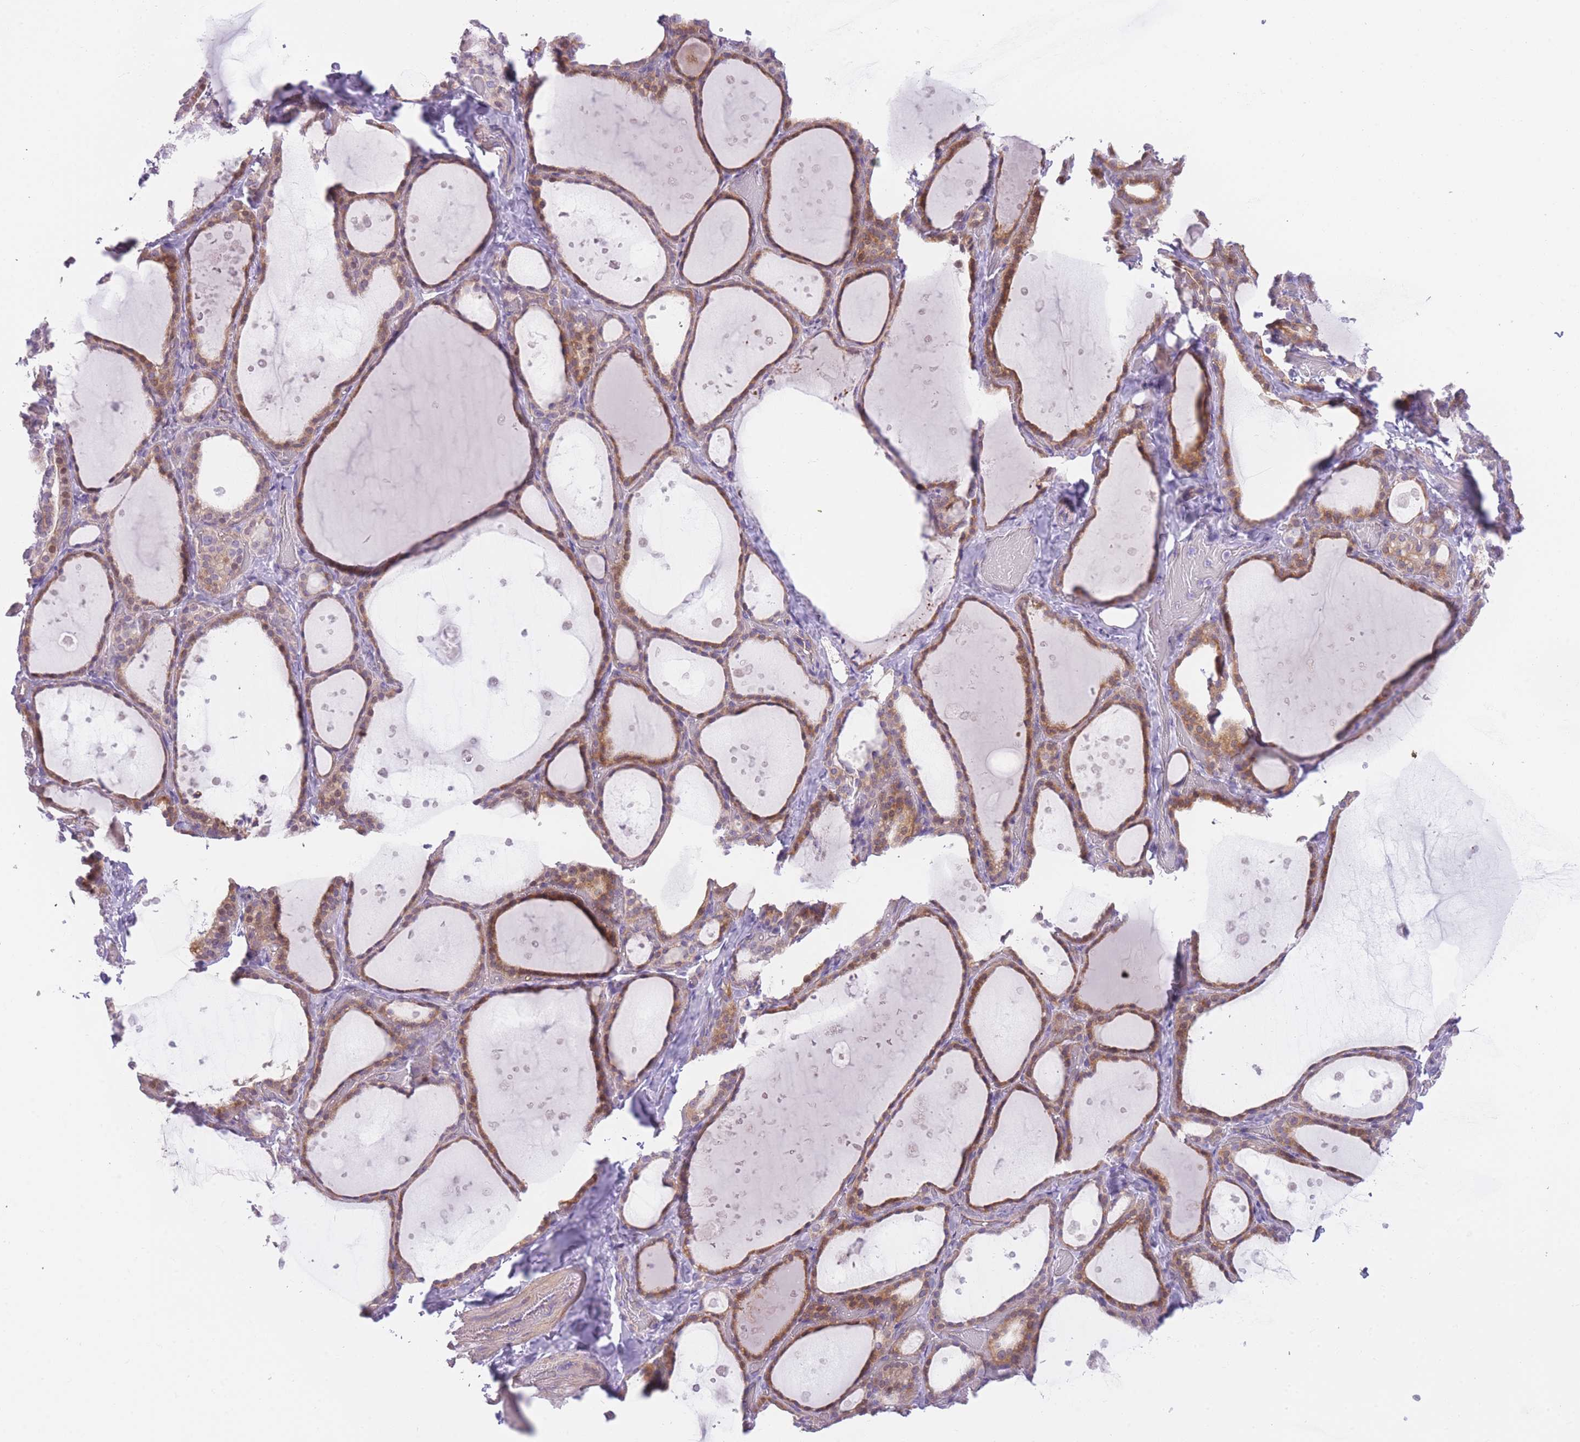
{"staining": {"intensity": "weak", "quantity": "<25%", "location": "cytoplasmic/membranous"}, "tissue": "thyroid gland", "cell_type": "Glandular cells", "image_type": "normal", "snomed": [{"axis": "morphology", "description": "Normal tissue, NOS"}, {"axis": "topography", "description": "Thyroid gland"}], "caption": "This is an IHC image of normal human thyroid gland. There is no staining in glandular cells.", "gene": "IMPG1", "patient": {"sex": "female", "age": 44}}